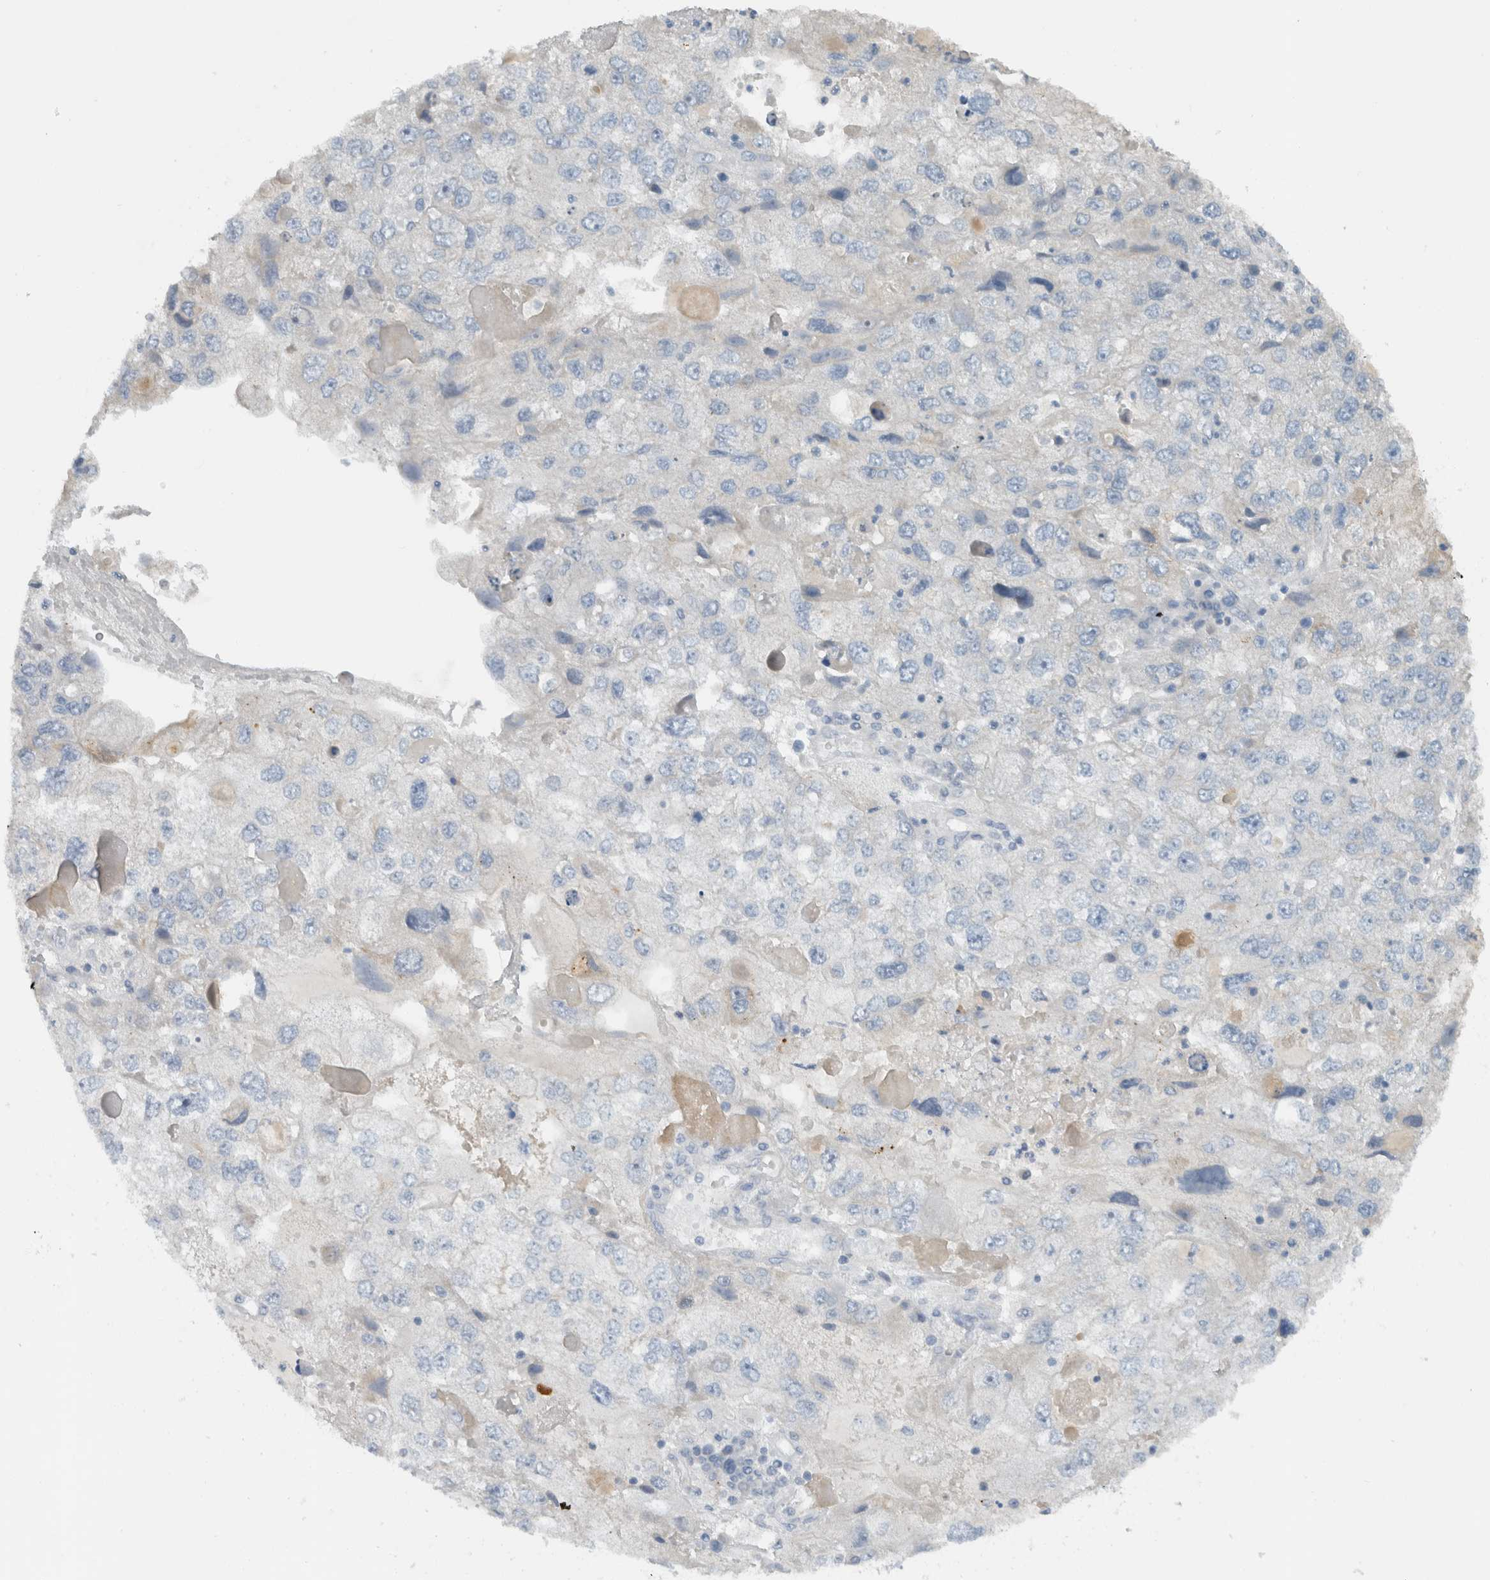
{"staining": {"intensity": "negative", "quantity": "none", "location": "none"}, "tissue": "endometrial cancer", "cell_type": "Tumor cells", "image_type": "cancer", "snomed": [{"axis": "morphology", "description": "Adenocarcinoma, NOS"}, {"axis": "topography", "description": "Endometrium"}], "caption": "There is no significant expression in tumor cells of endometrial cancer. (Immunohistochemistry (ihc), brightfield microscopy, high magnification).", "gene": "ERCC6L2", "patient": {"sex": "female", "age": 49}}